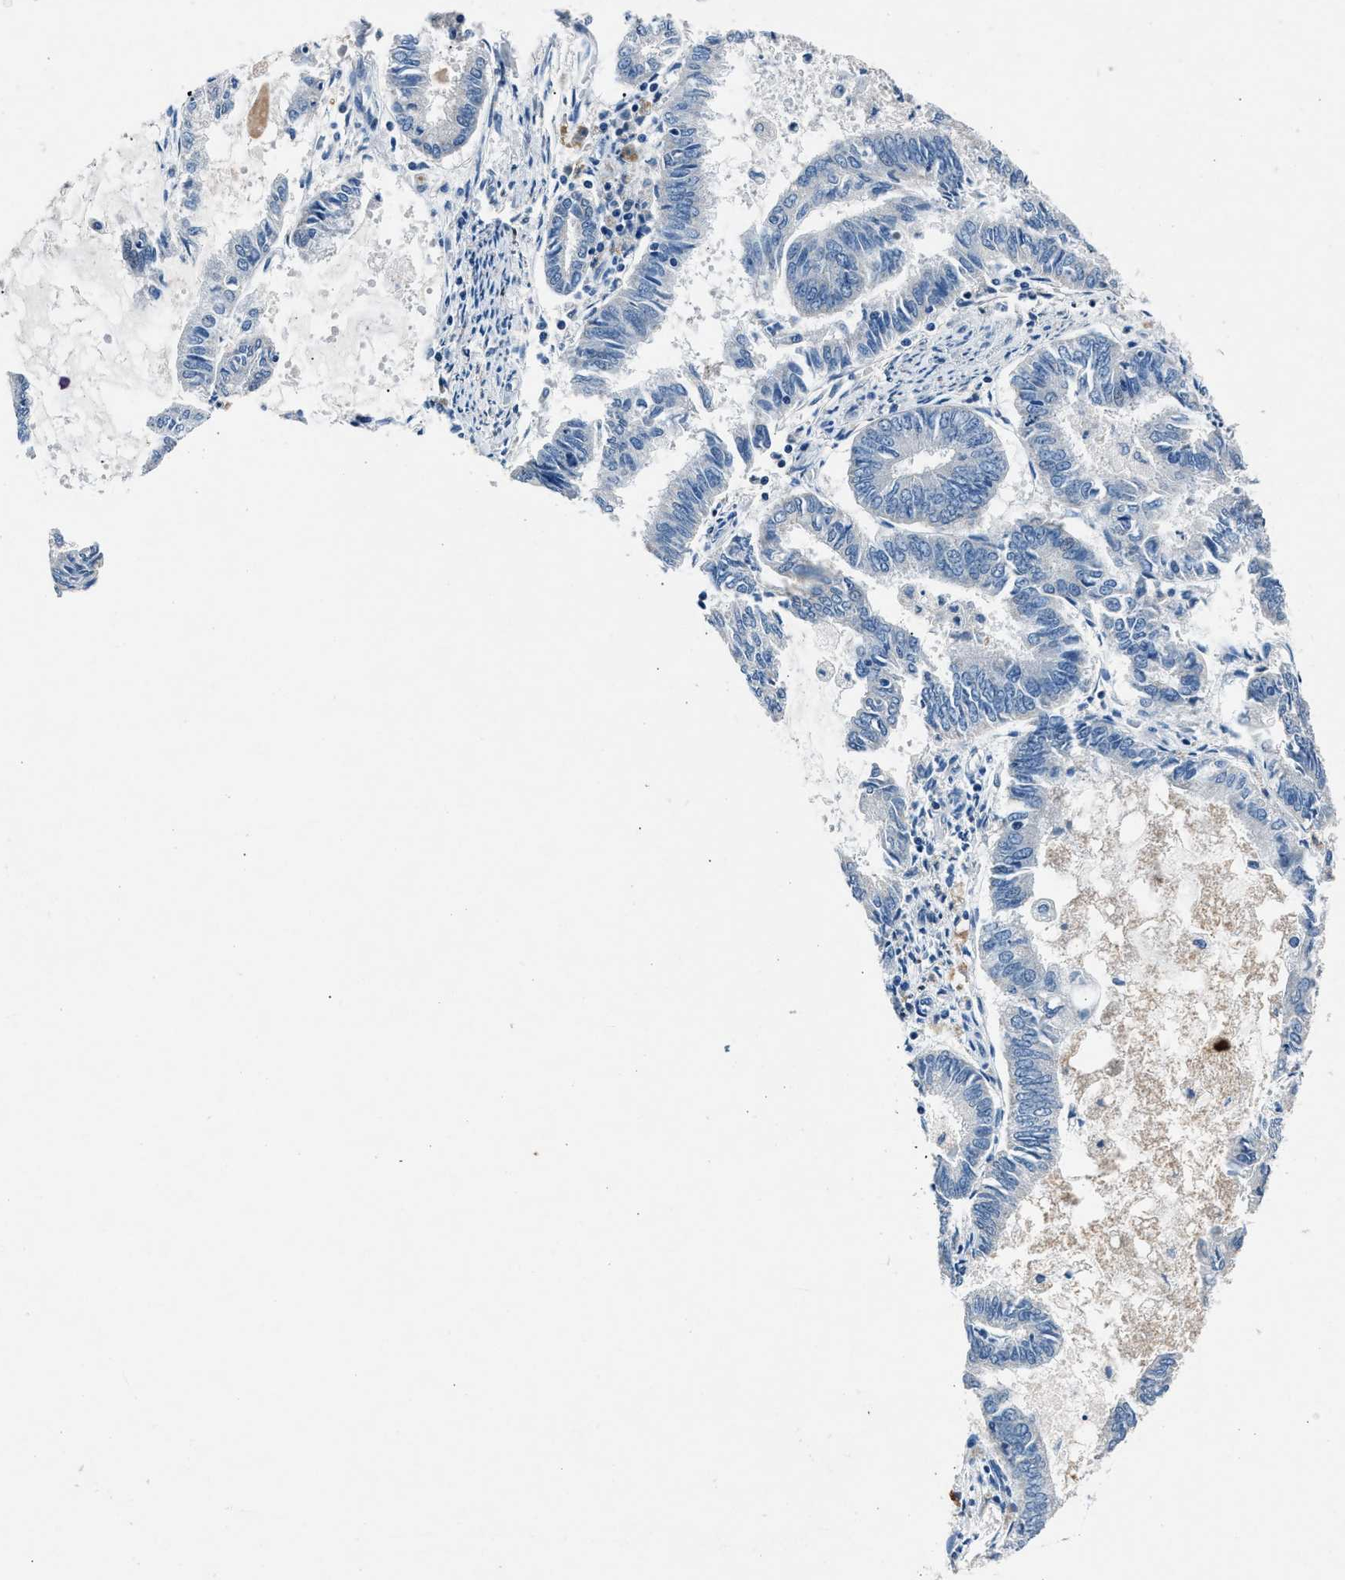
{"staining": {"intensity": "negative", "quantity": "none", "location": "none"}, "tissue": "endometrial cancer", "cell_type": "Tumor cells", "image_type": "cancer", "snomed": [{"axis": "morphology", "description": "Adenocarcinoma, NOS"}, {"axis": "topography", "description": "Endometrium"}], "caption": "Tumor cells show no significant staining in adenocarcinoma (endometrial). (Stains: DAB IHC with hematoxylin counter stain, Microscopy: brightfield microscopy at high magnification).", "gene": "DENND6B", "patient": {"sex": "female", "age": 86}}